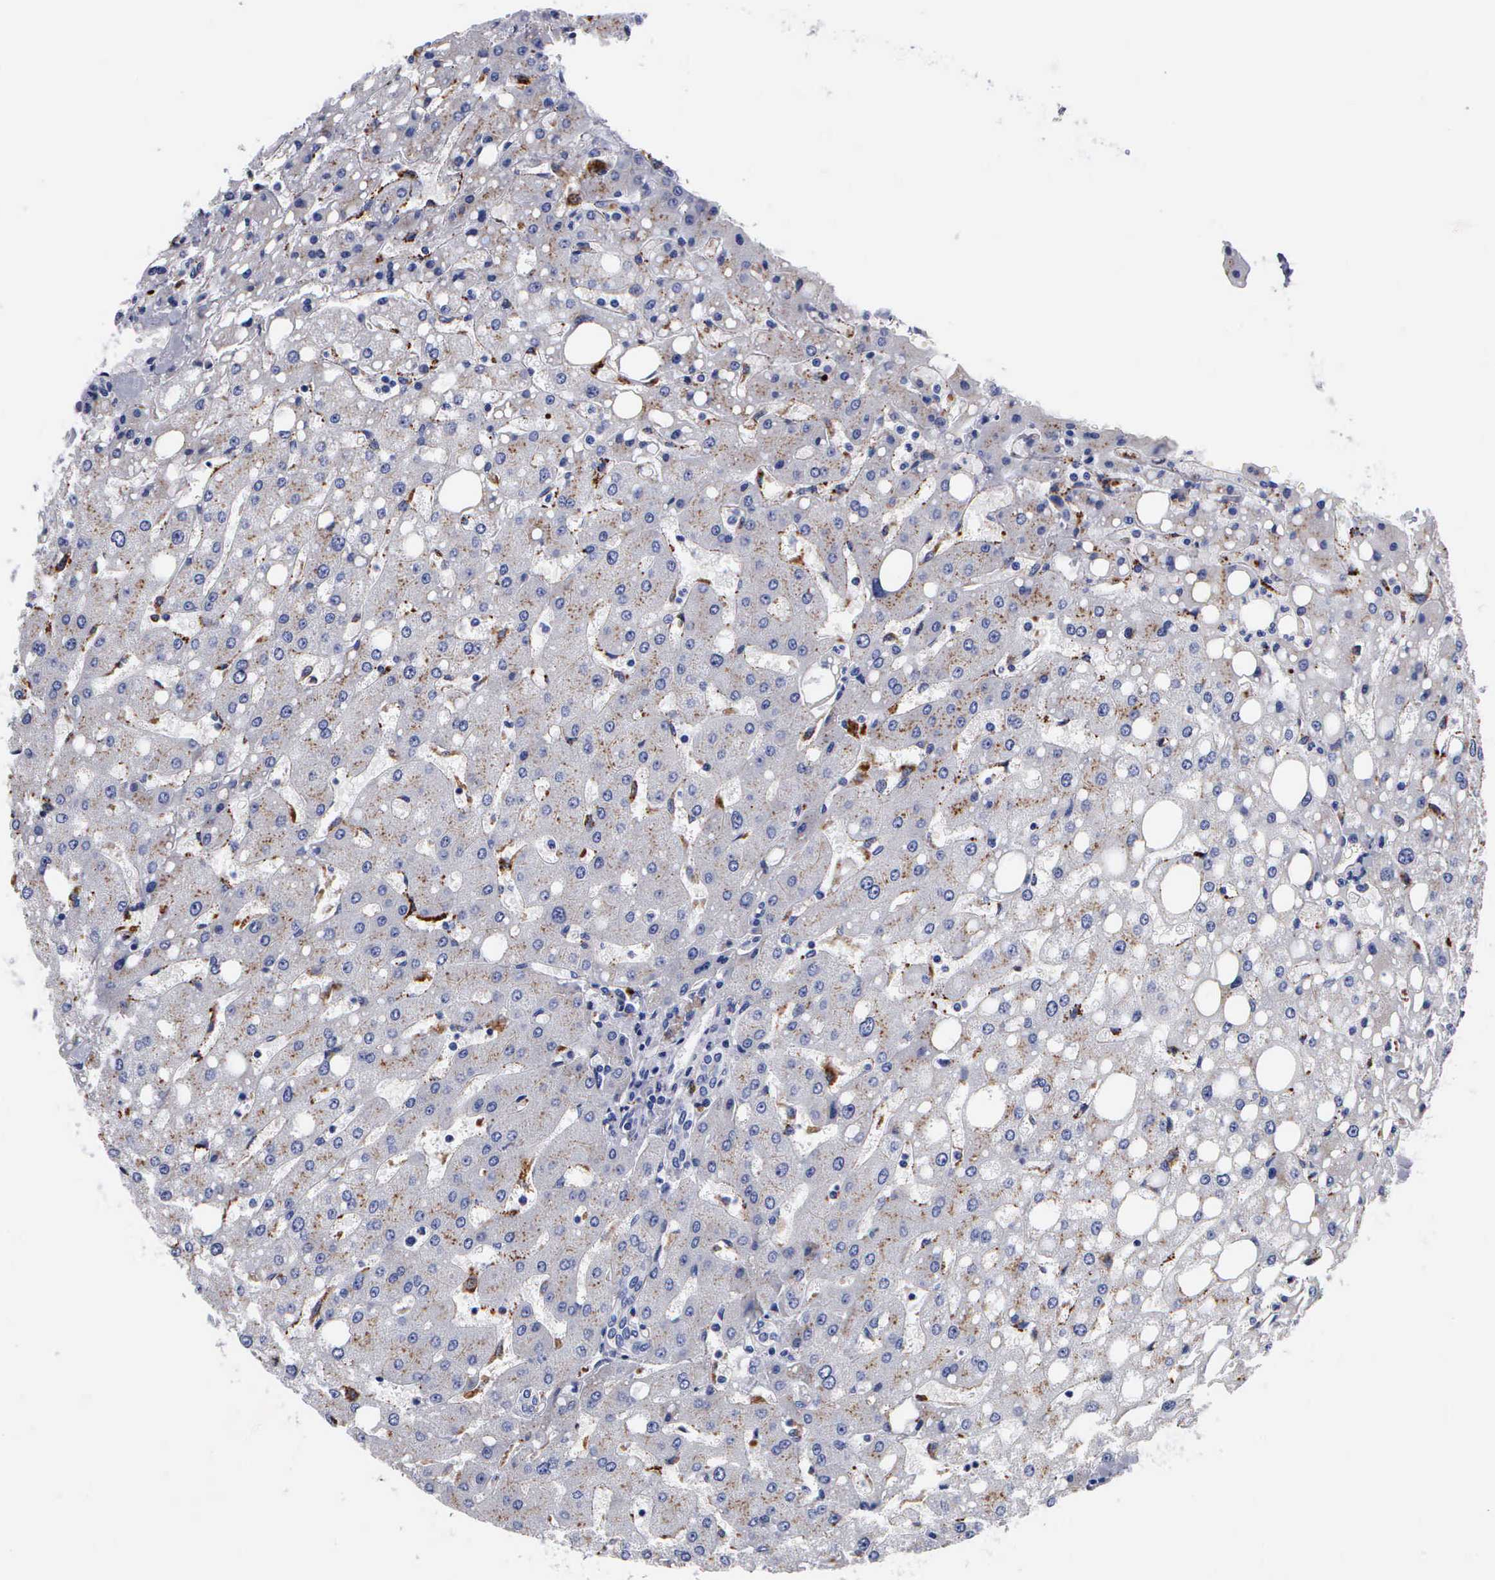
{"staining": {"intensity": "negative", "quantity": "none", "location": "none"}, "tissue": "liver", "cell_type": "Cholangiocytes", "image_type": "normal", "snomed": [{"axis": "morphology", "description": "Normal tissue, NOS"}, {"axis": "topography", "description": "Liver"}], "caption": "IHC of normal human liver shows no expression in cholangiocytes.", "gene": "CTSL", "patient": {"sex": "male", "age": 49}}